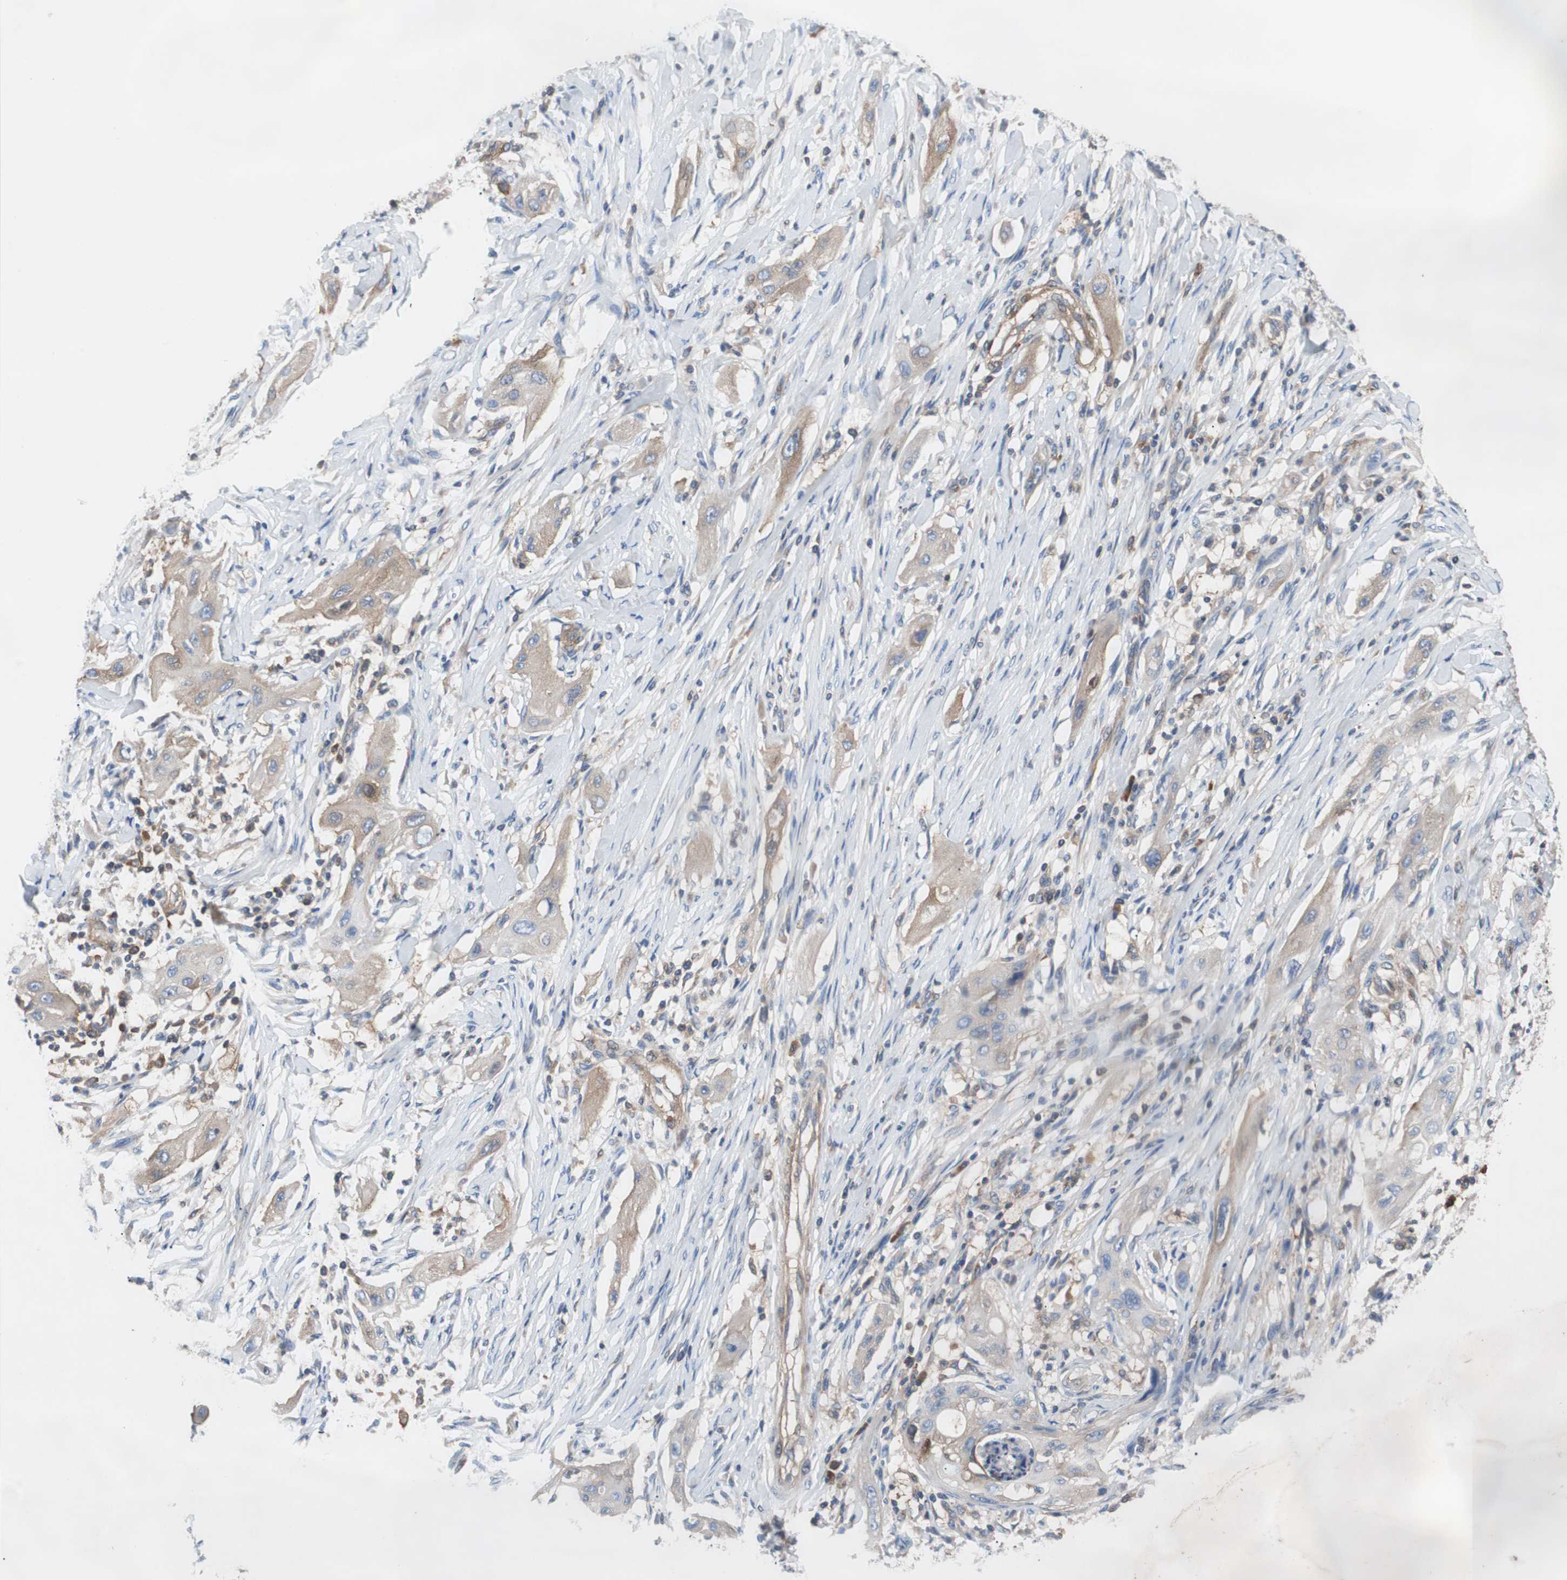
{"staining": {"intensity": "weak", "quantity": "25%-75%", "location": "cytoplasmic/membranous"}, "tissue": "lung cancer", "cell_type": "Tumor cells", "image_type": "cancer", "snomed": [{"axis": "morphology", "description": "Squamous cell carcinoma, NOS"}, {"axis": "topography", "description": "Lung"}], "caption": "A high-resolution photomicrograph shows immunohistochemistry staining of lung cancer, which shows weak cytoplasmic/membranous positivity in approximately 25%-75% of tumor cells.", "gene": "GYS1", "patient": {"sex": "female", "age": 47}}